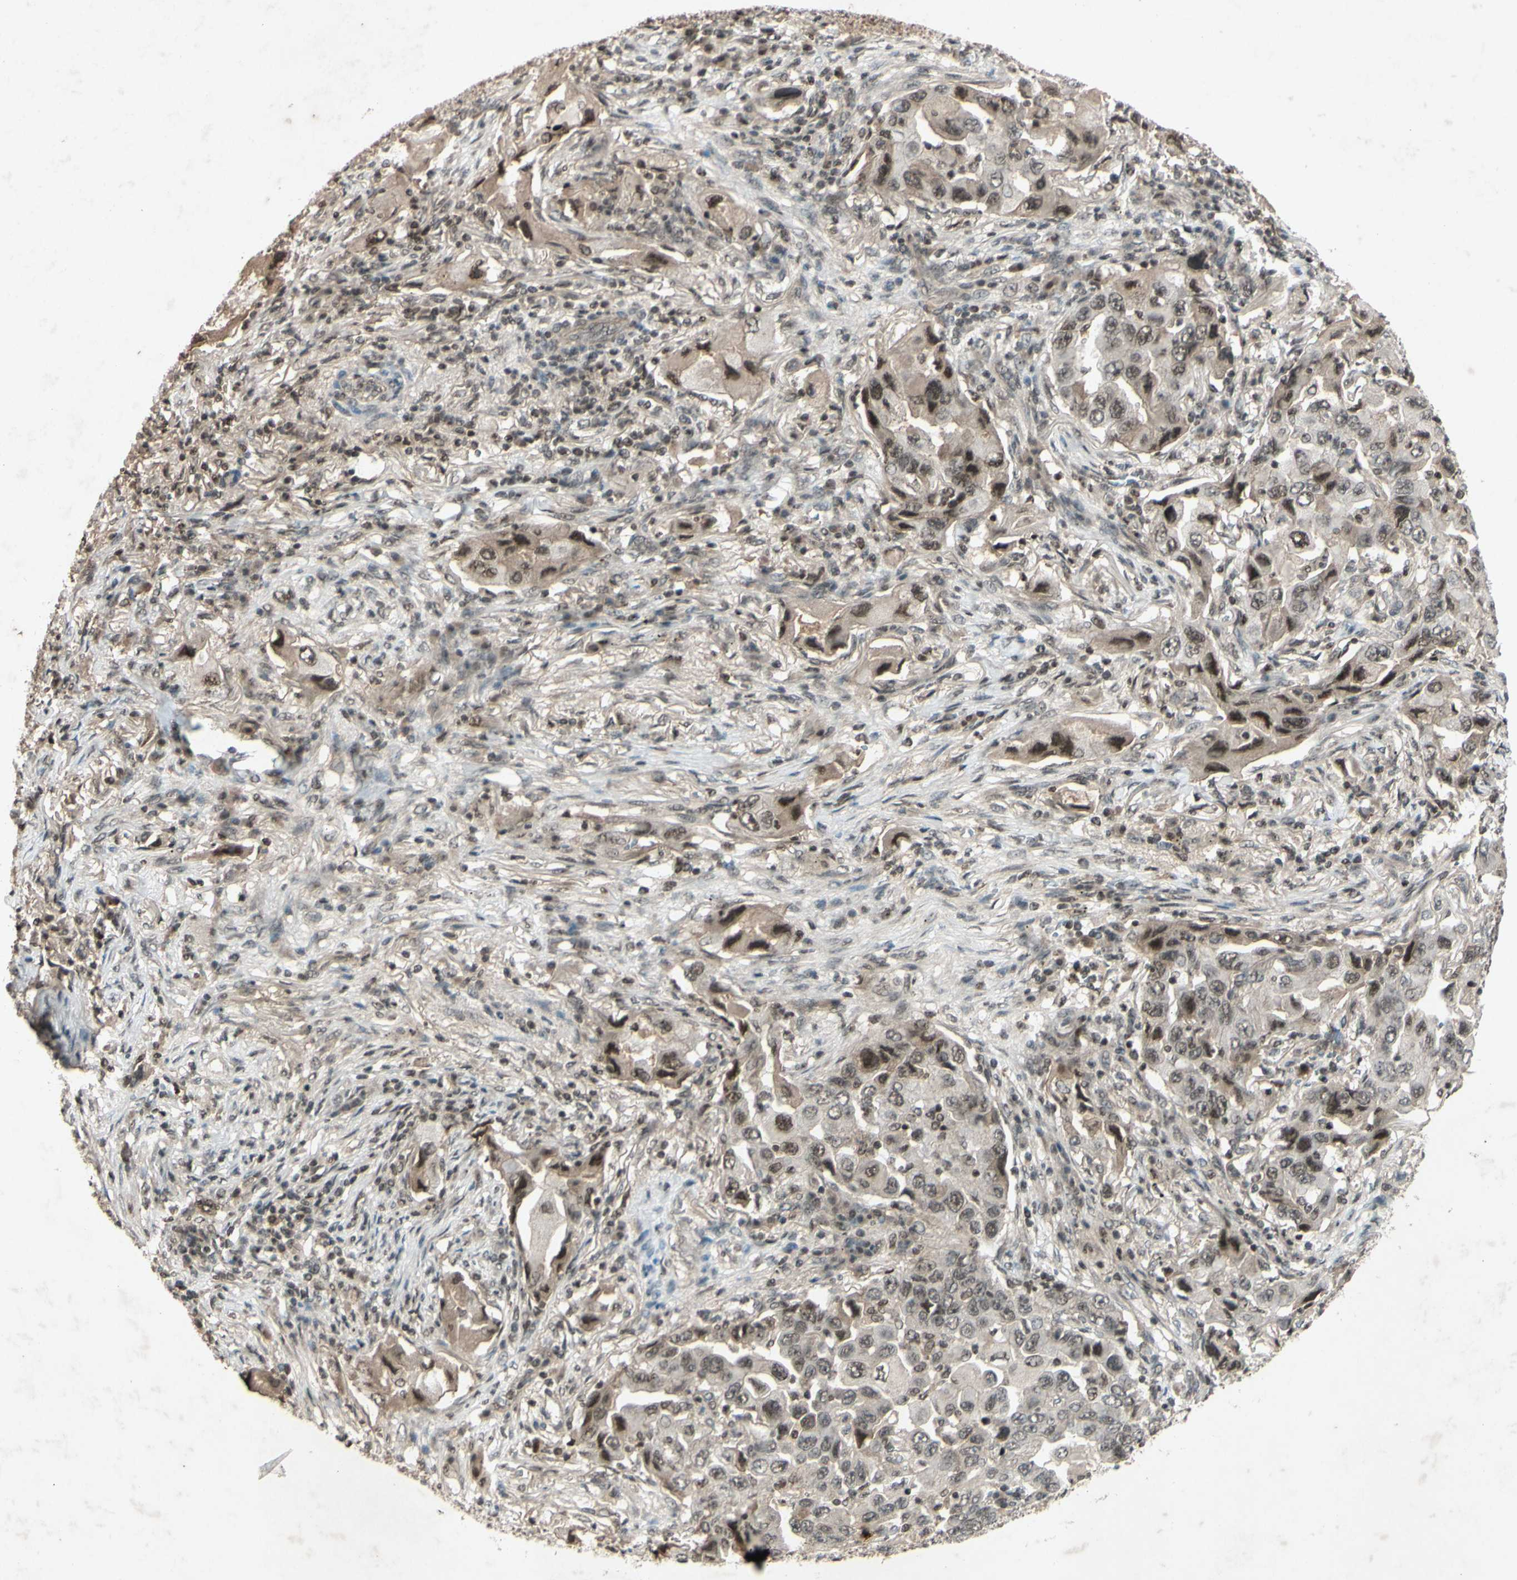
{"staining": {"intensity": "moderate", "quantity": ">75%", "location": "nuclear"}, "tissue": "lung cancer", "cell_type": "Tumor cells", "image_type": "cancer", "snomed": [{"axis": "morphology", "description": "Adenocarcinoma, NOS"}, {"axis": "topography", "description": "Lung"}], "caption": "Adenocarcinoma (lung) was stained to show a protein in brown. There is medium levels of moderate nuclear staining in approximately >75% of tumor cells.", "gene": "SNW1", "patient": {"sex": "female", "age": 65}}